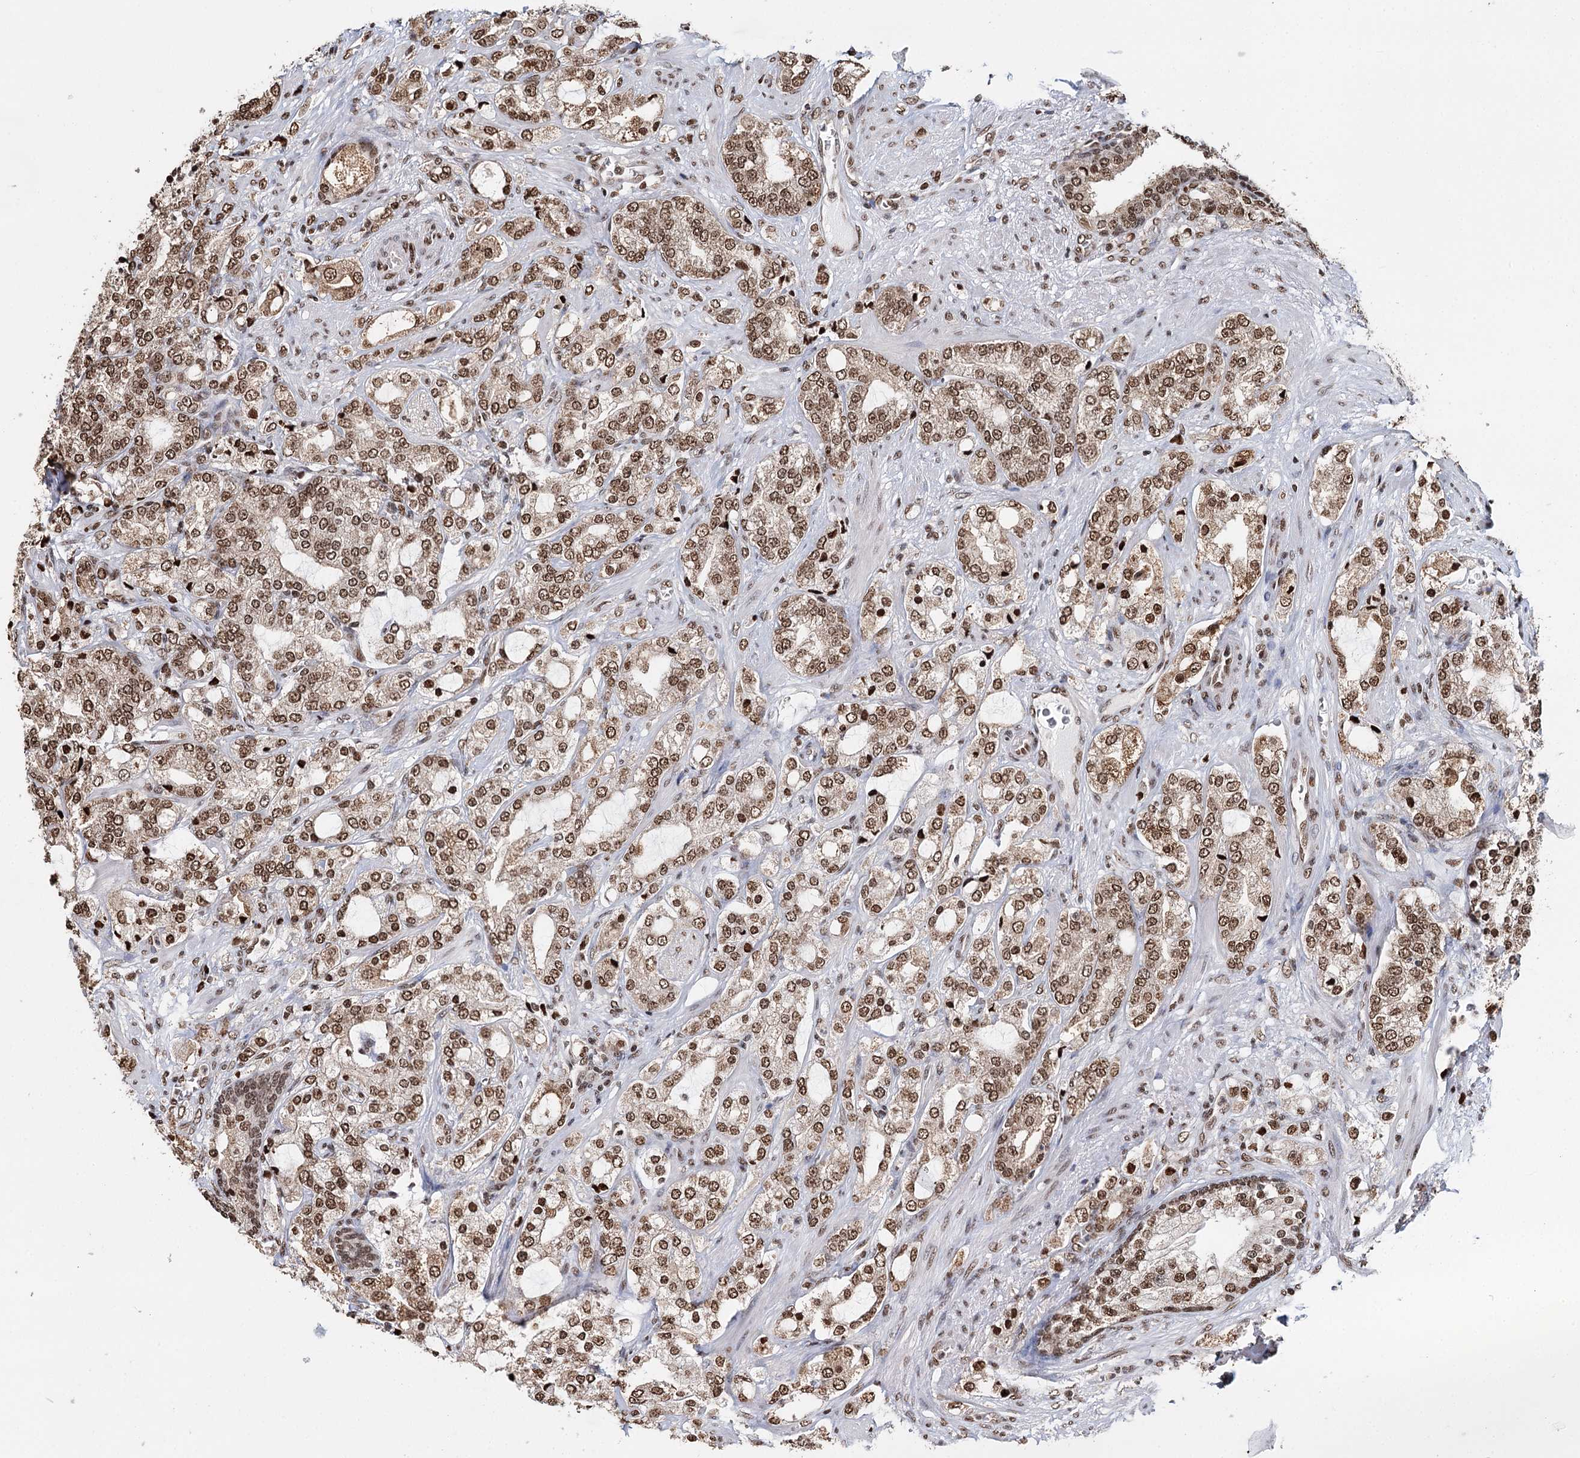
{"staining": {"intensity": "moderate", "quantity": ">75%", "location": "nuclear"}, "tissue": "prostate cancer", "cell_type": "Tumor cells", "image_type": "cancer", "snomed": [{"axis": "morphology", "description": "Adenocarcinoma, High grade"}, {"axis": "topography", "description": "Prostate"}], "caption": "Immunohistochemistry micrograph of neoplastic tissue: prostate cancer stained using immunohistochemistry shows medium levels of moderate protein expression localized specifically in the nuclear of tumor cells, appearing as a nuclear brown color.", "gene": "RPS27A", "patient": {"sex": "male", "age": 64}}